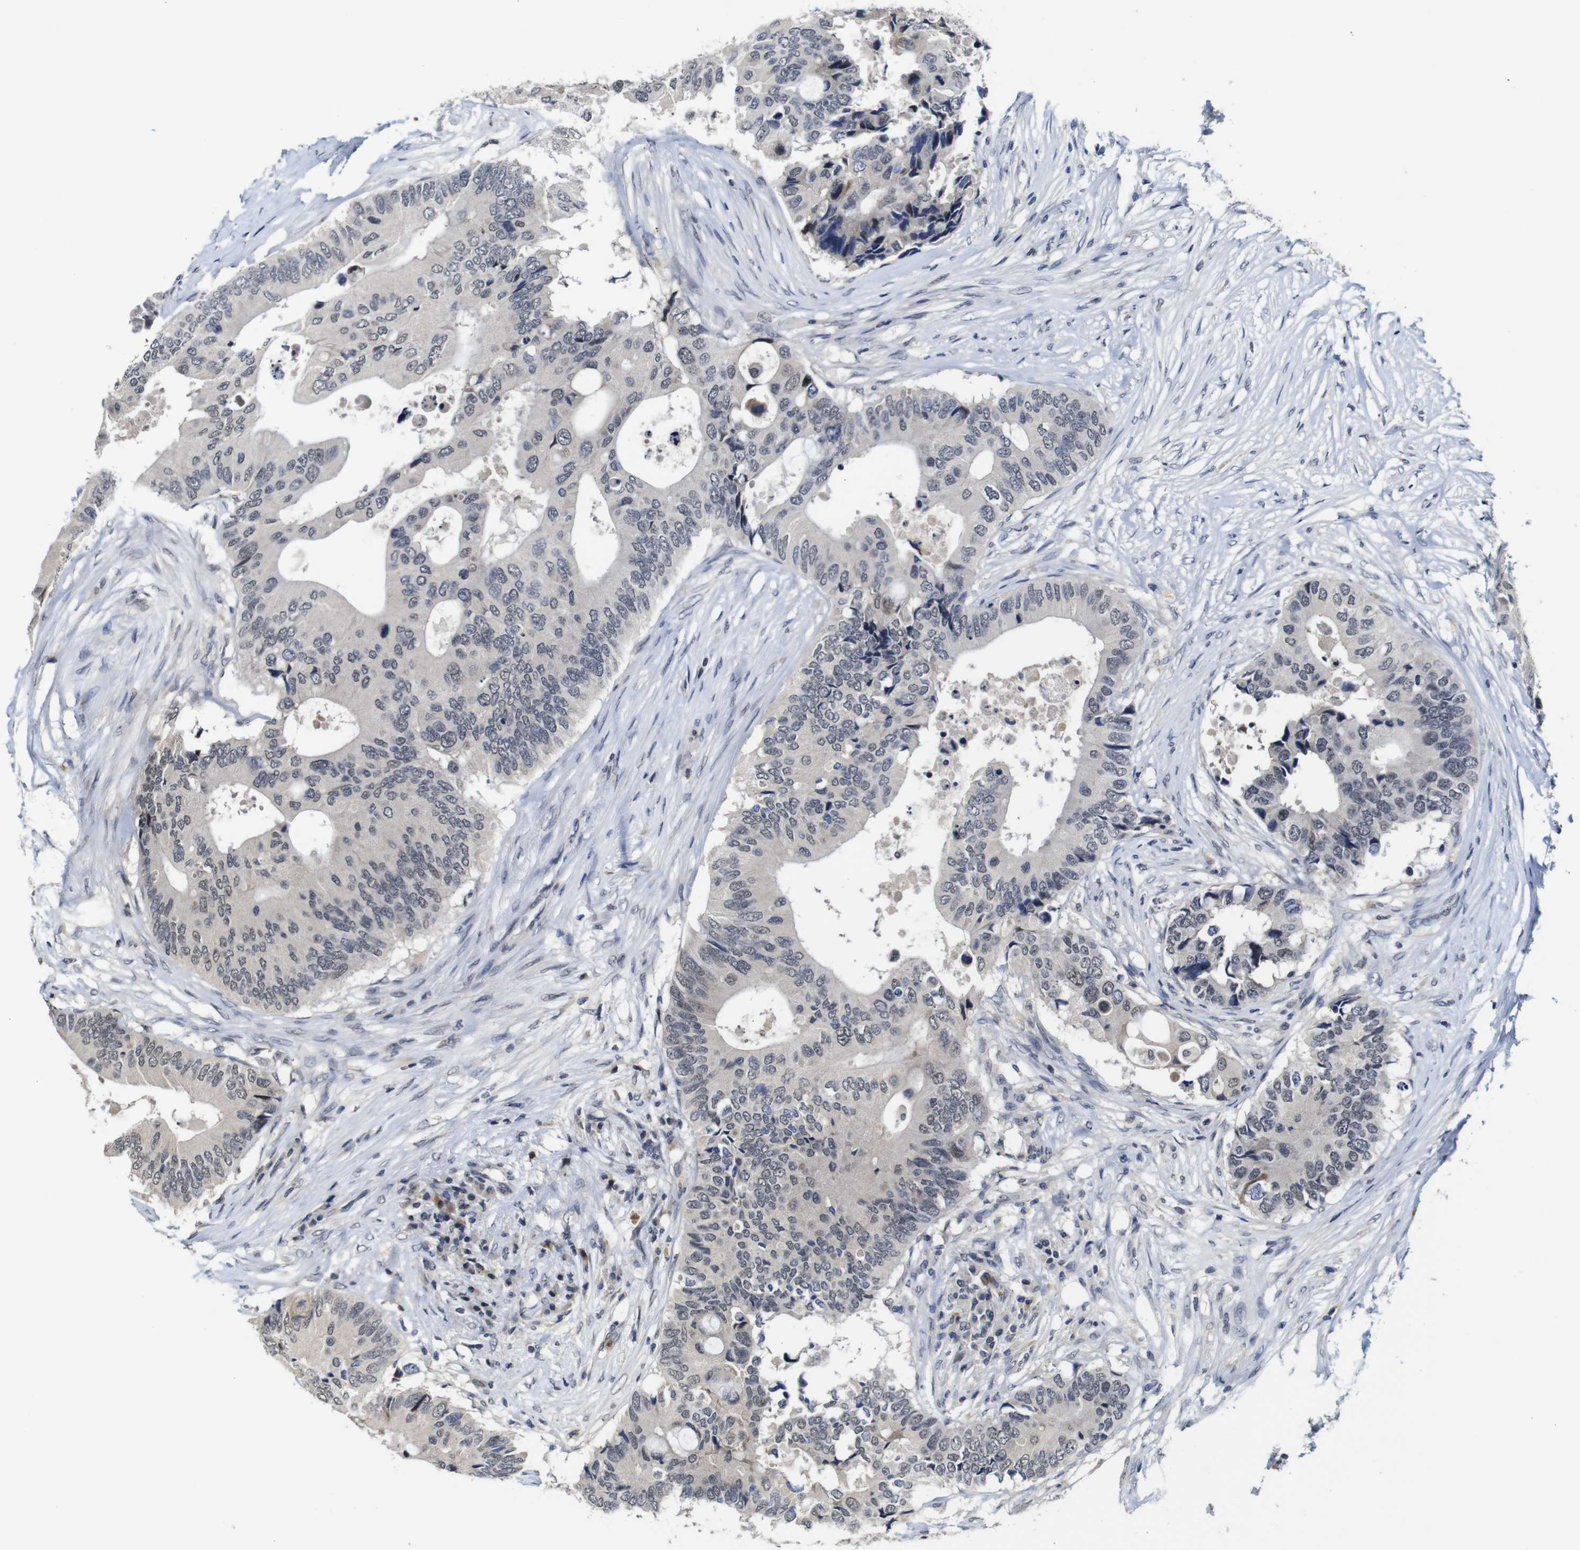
{"staining": {"intensity": "weak", "quantity": "<25%", "location": "cytoplasmic/membranous,nuclear"}, "tissue": "colorectal cancer", "cell_type": "Tumor cells", "image_type": "cancer", "snomed": [{"axis": "morphology", "description": "Adenocarcinoma, NOS"}, {"axis": "topography", "description": "Colon"}], "caption": "A histopathology image of human colorectal cancer (adenocarcinoma) is negative for staining in tumor cells.", "gene": "NTRK3", "patient": {"sex": "male", "age": 71}}